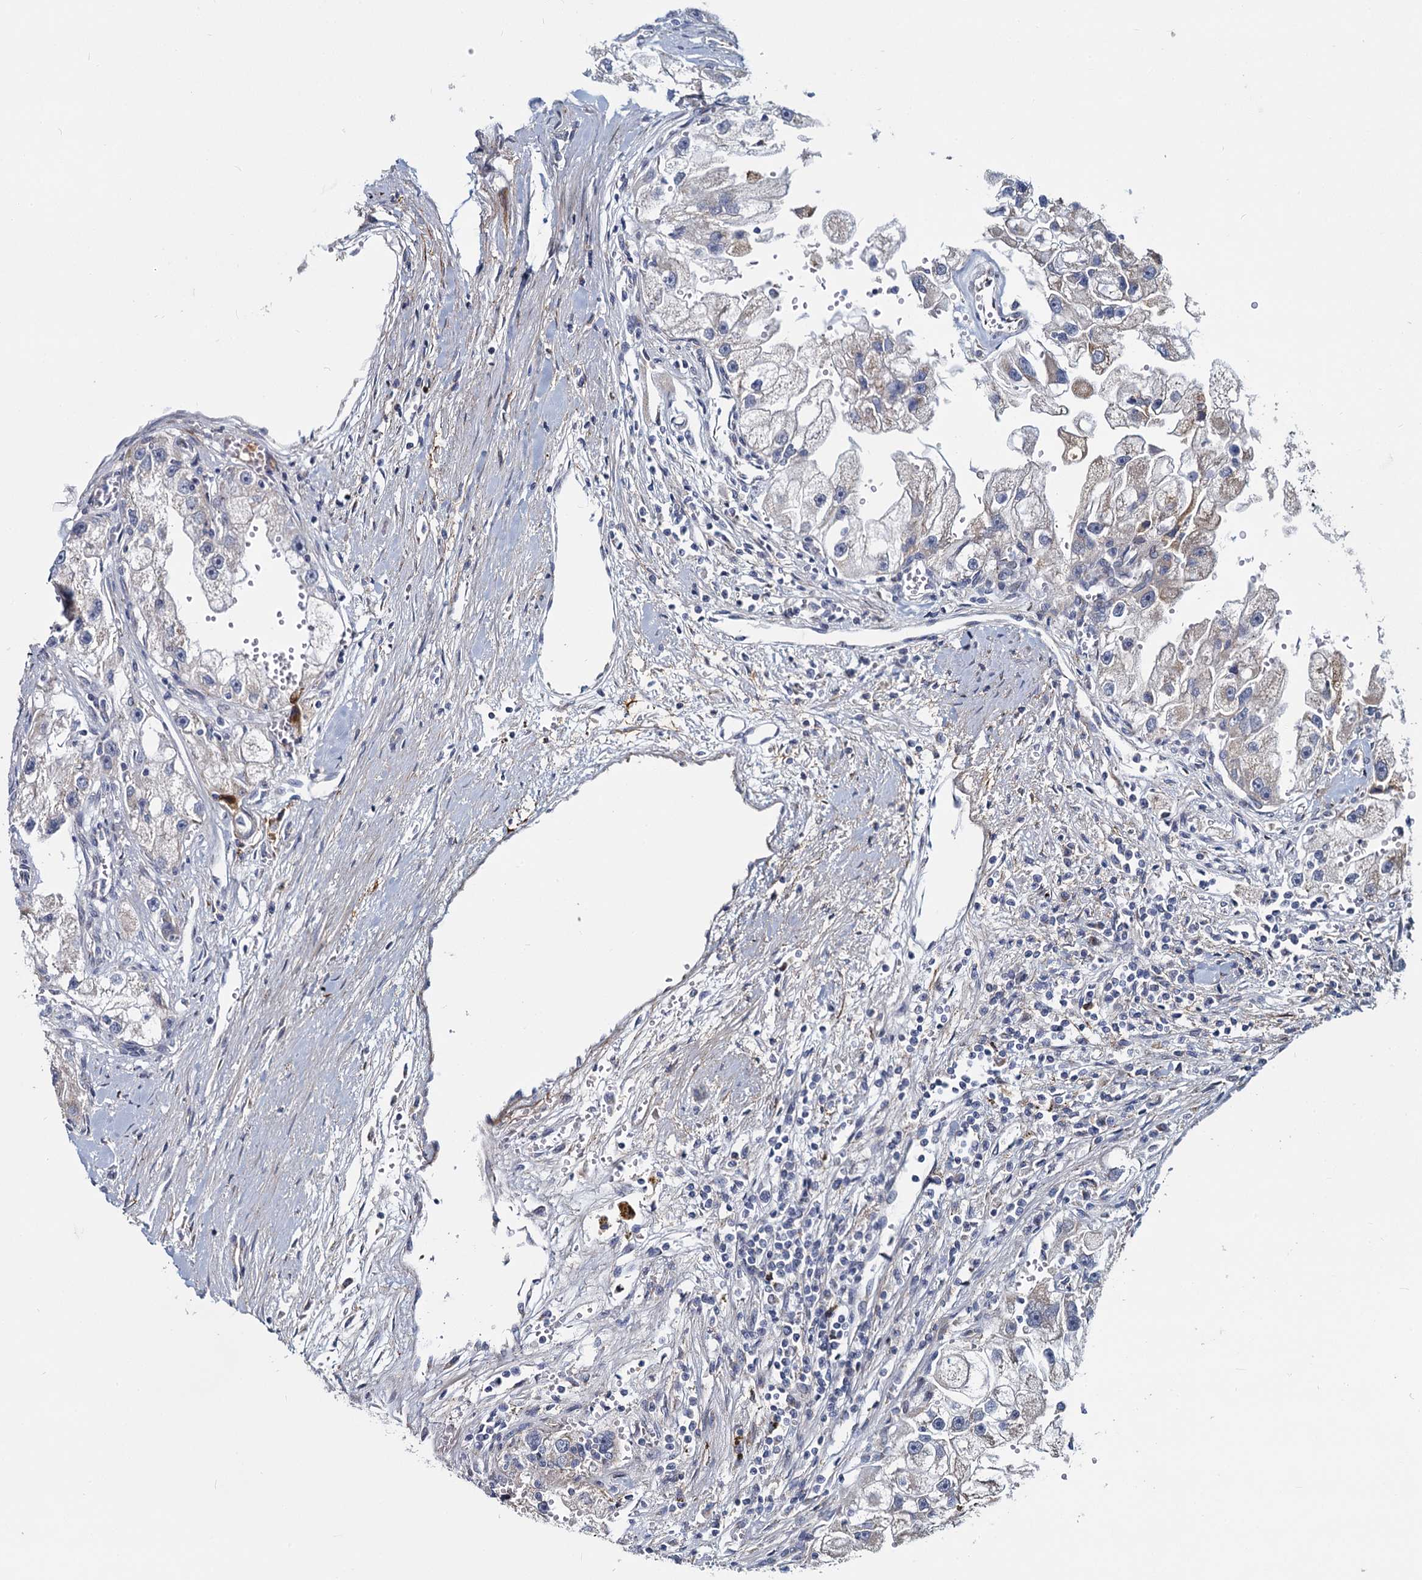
{"staining": {"intensity": "negative", "quantity": "none", "location": "none"}, "tissue": "renal cancer", "cell_type": "Tumor cells", "image_type": "cancer", "snomed": [{"axis": "morphology", "description": "Adenocarcinoma, NOS"}, {"axis": "topography", "description": "Kidney"}], "caption": "High magnification brightfield microscopy of renal cancer stained with DAB (brown) and counterstained with hematoxylin (blue): tumor cells show no significant staining. The staining was performed using DAB to visualize the protein expression in brown, while the nuclei were stained in blue with hematoxylin (Magnification: 20x).", "gene": "DCUN1D2", "patient": {"sex": "male", "age": 63}}